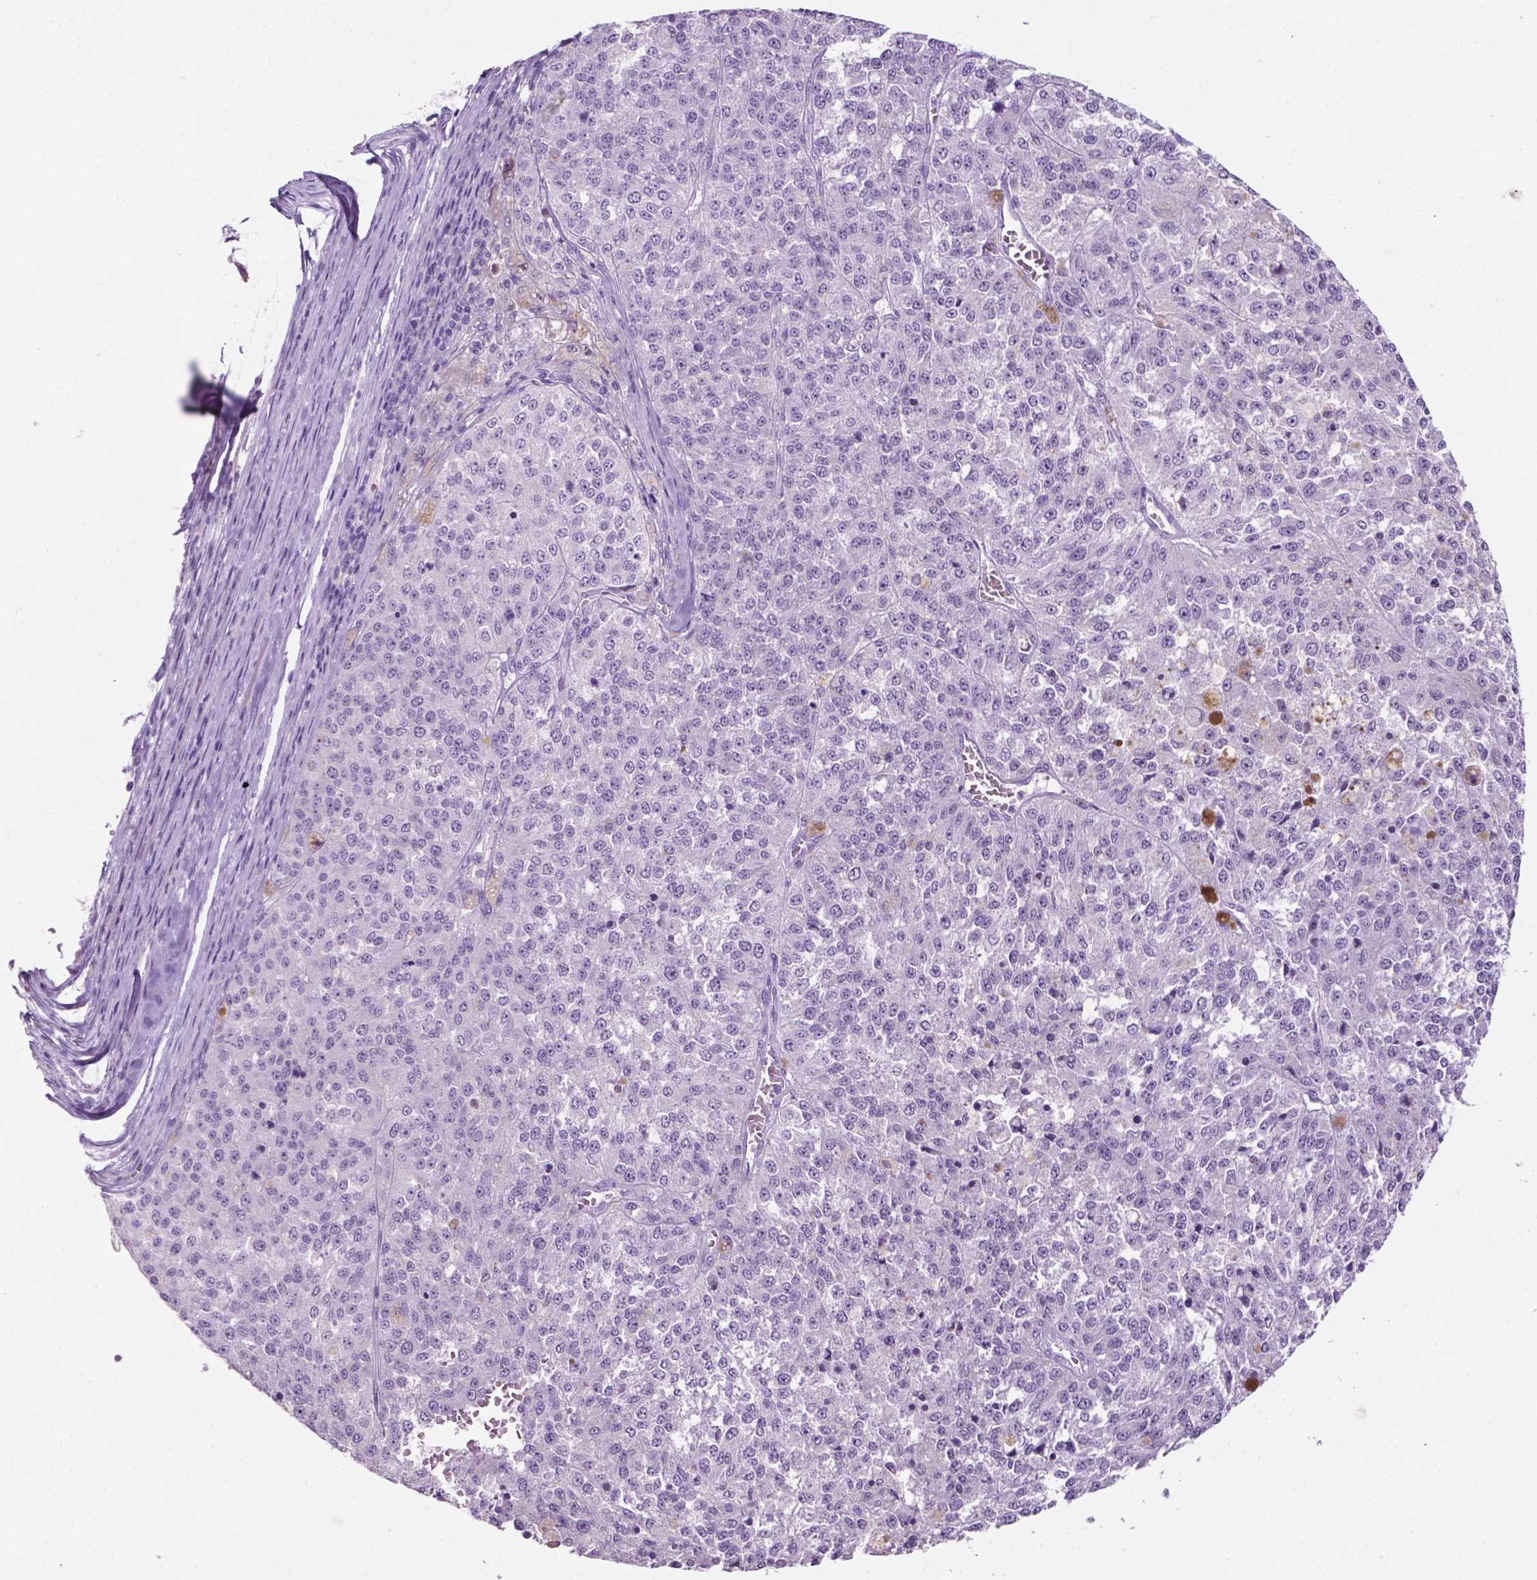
{"staining": {"intensity": "negative", "quantity": "none", "location": "none"}, "tissue": "melanoma", "cell_type": "Tumor cells", "image_type": "cancer", "snomed": [{"axis": "morphology", "description": "Malignant melanoma, Metastatic site"}, {"axis": "topography", "description": "Lymph node"}], "caption": "Tumor cells show no significant protein expression in melanoma.", "gene": "PHGR1", "patient": {"sex": "female", "age": 64}}